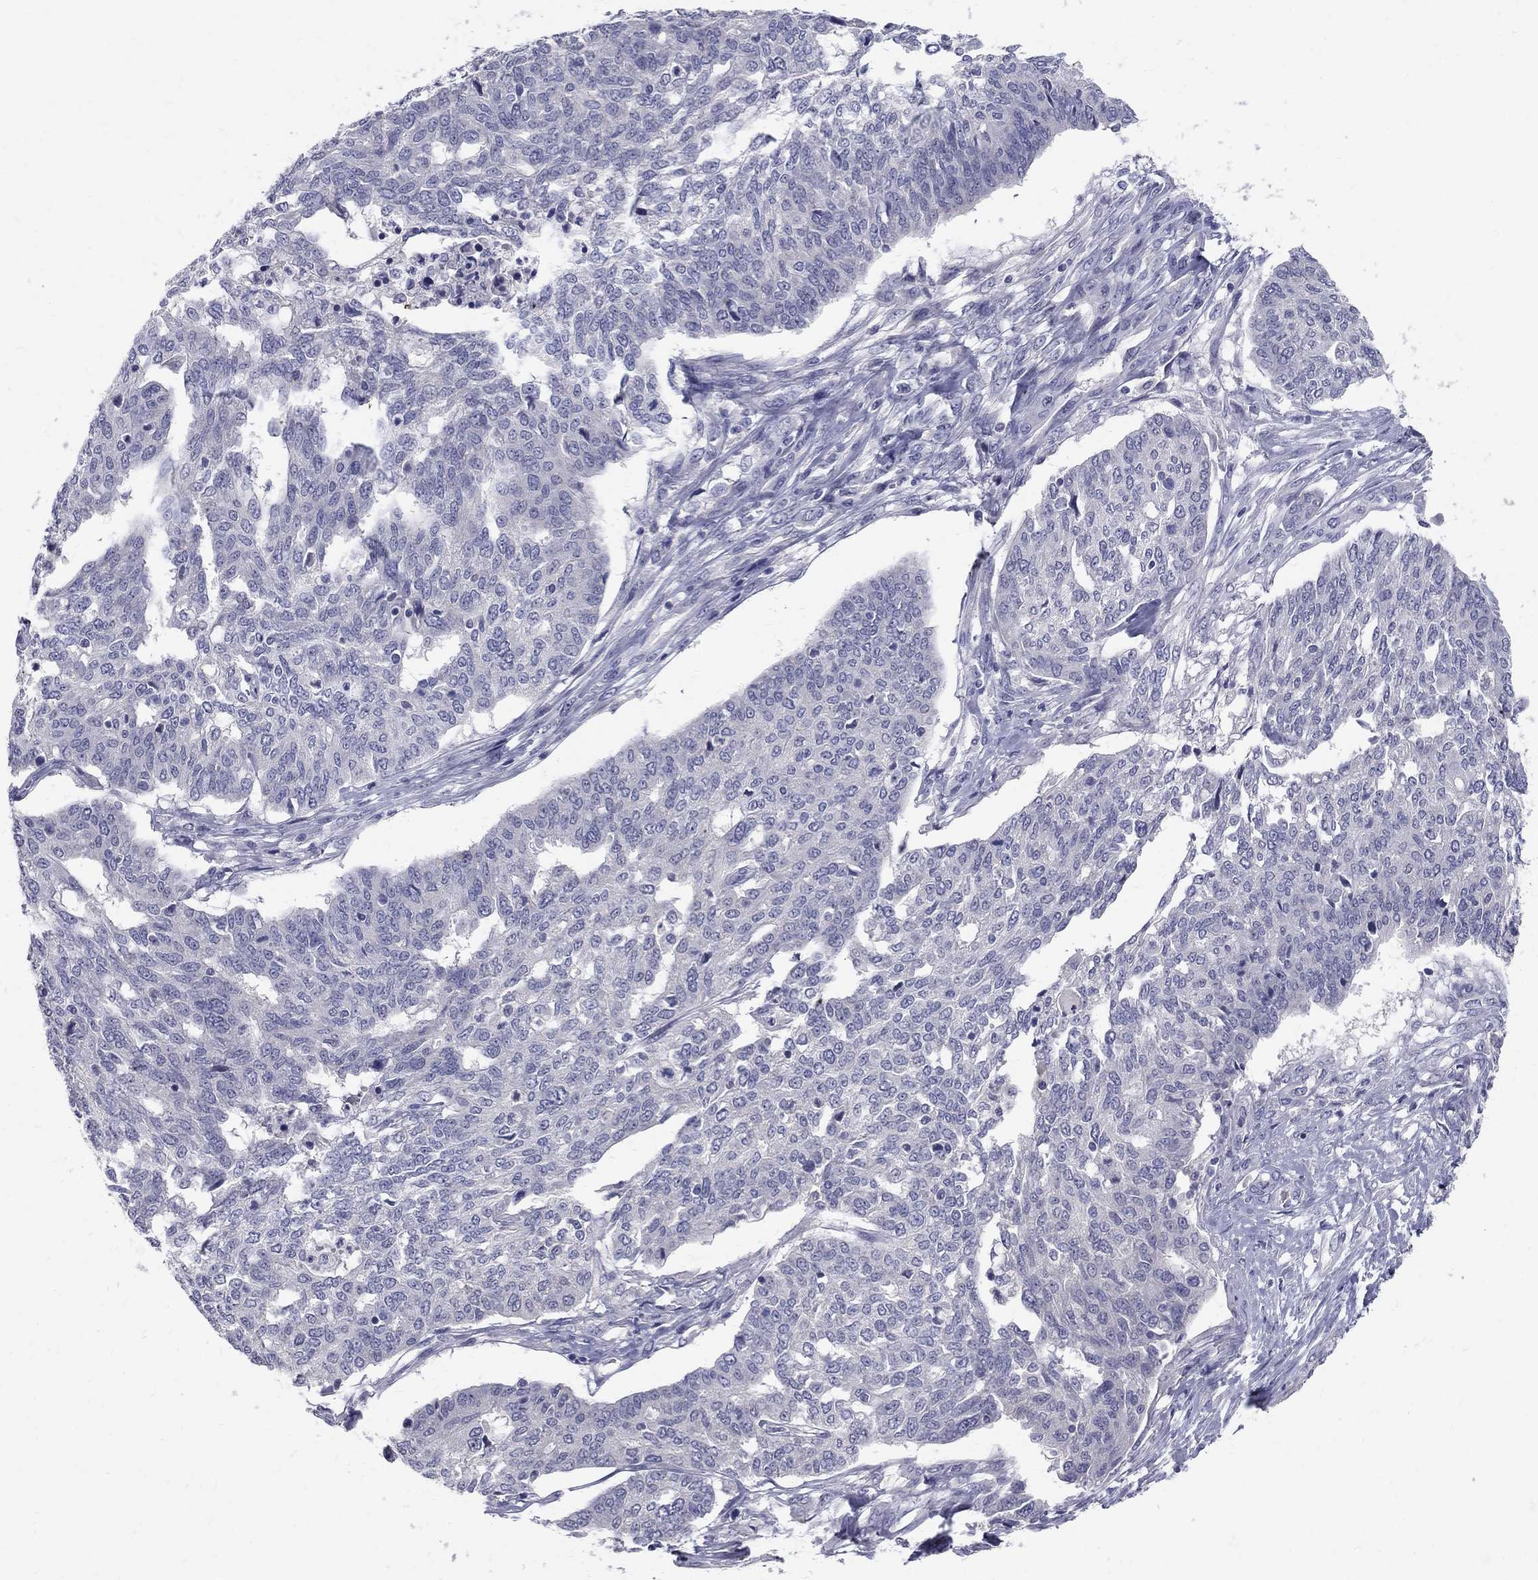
{"staining": {"intensity": "negative", "quantity": "none", "location": "none"}, "tissue": "ovarian cancer", "cell_type": "Tumor cells", "image_type": "cancer", "snomed": [{"axis": "morphology", "description": "Cystadenocarcinoma, serous, NOS"}, {"axis": "topography", "description": "Ovary"}], "caption": "Micrograph shows no significant protein positivity in tumor cells of ovarian serous cystadenocarcinoma.", "gene": "TP53TG5", "patient": {"sex": "female", "age": 67}}